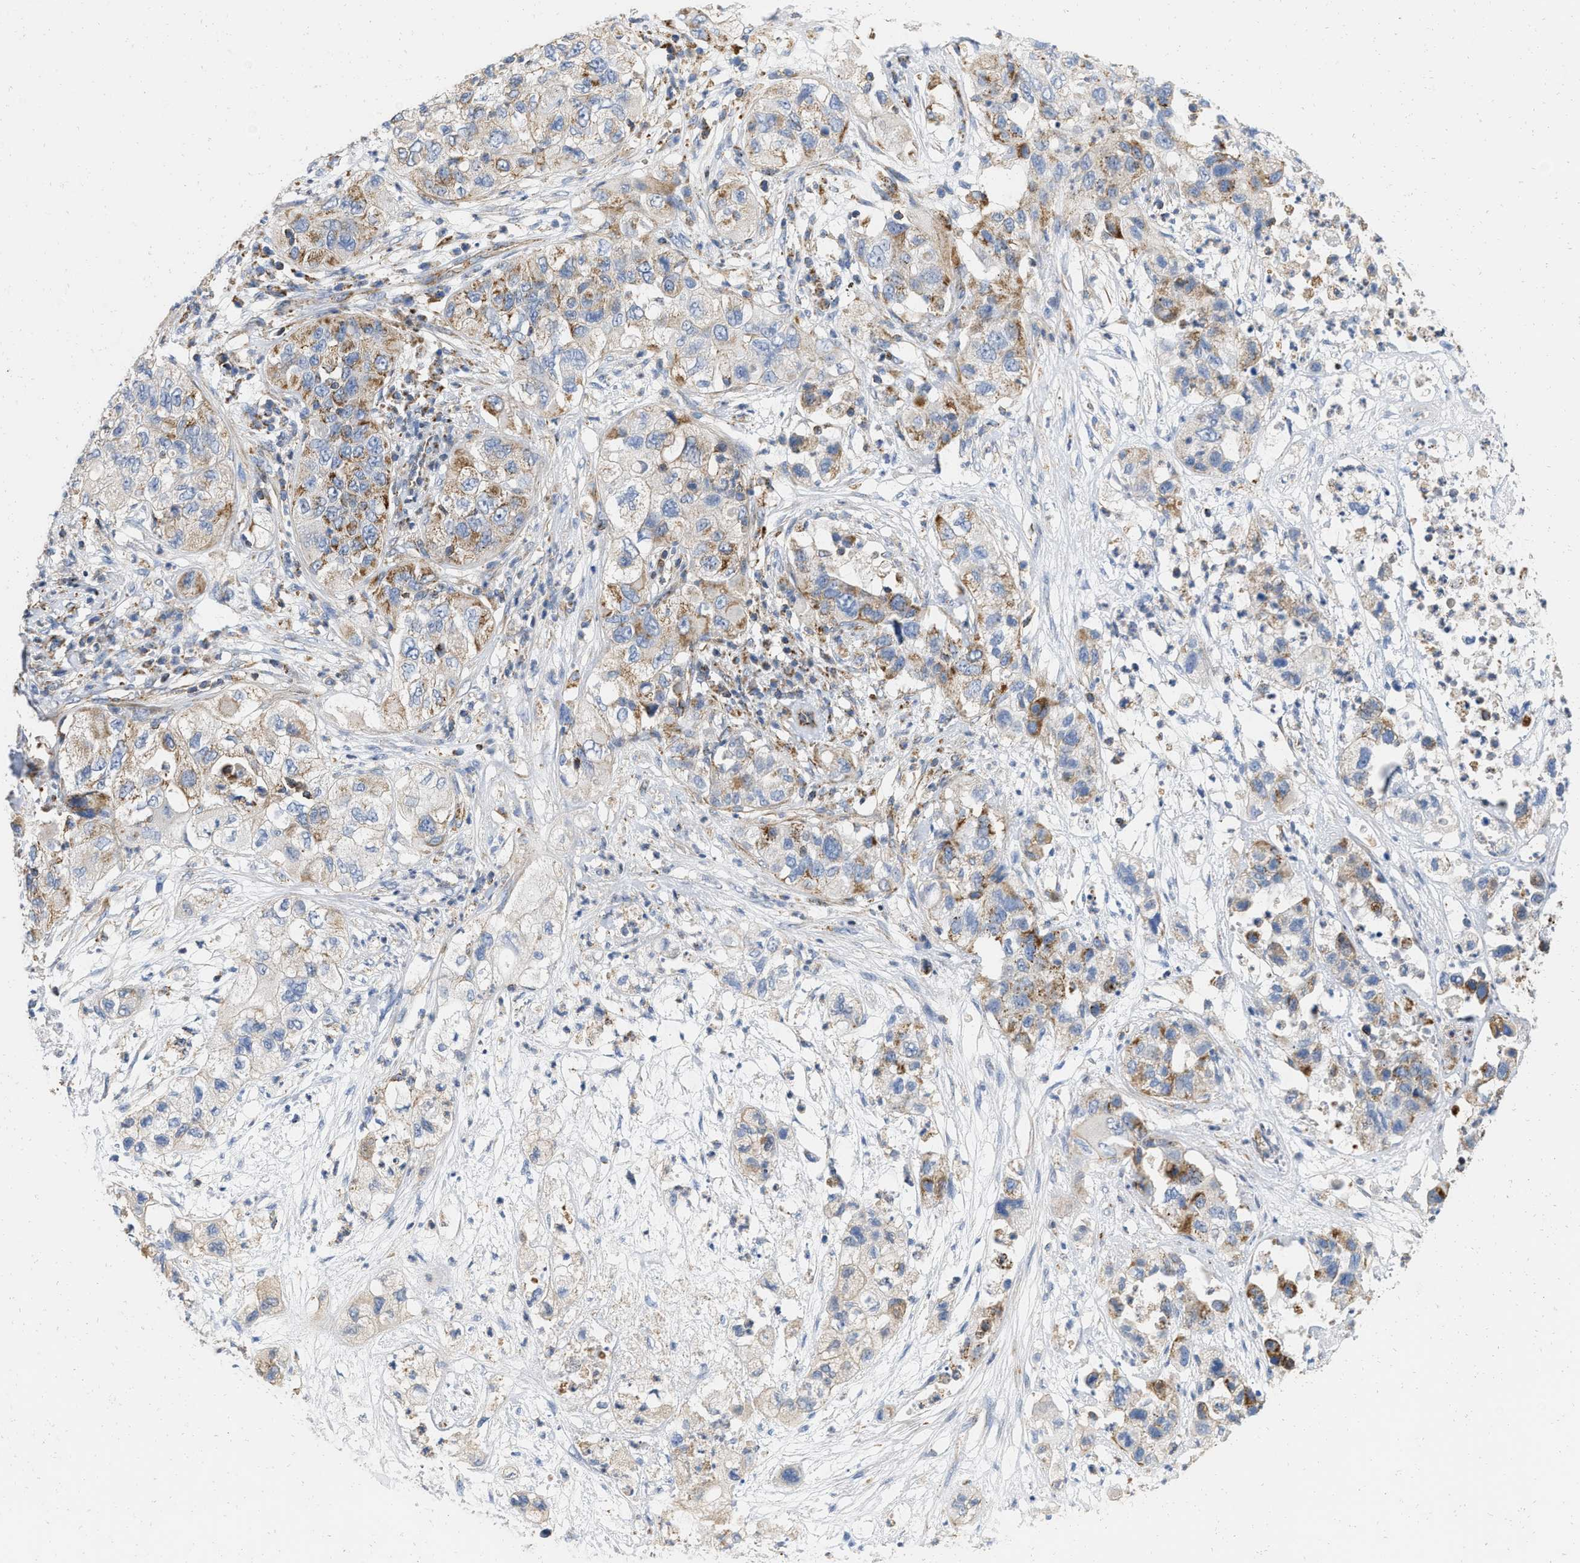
{"staining": {"intensity": "moderate", "quantity": "25%-75%", "location": "cytoplasmic/membranous"}, "tissue": "pancreatic cancer", "cell_type": "Tumor cells", "image_type": "cancer", "snomed": [{"axis": "morphology", "description": "Adenocarcinoma, NOS"}, {"axis": "topography", "description": "Pancreas"}], "caption": "Approximately 25%-75% of tumor cells in pancreatic cancer exhibit moderate cytoplasmic/membranous protein staining as visualized by brown immunohistochemical staining.", "gene": "GRB10", "patient": {"sex": "female", "age": 78}}